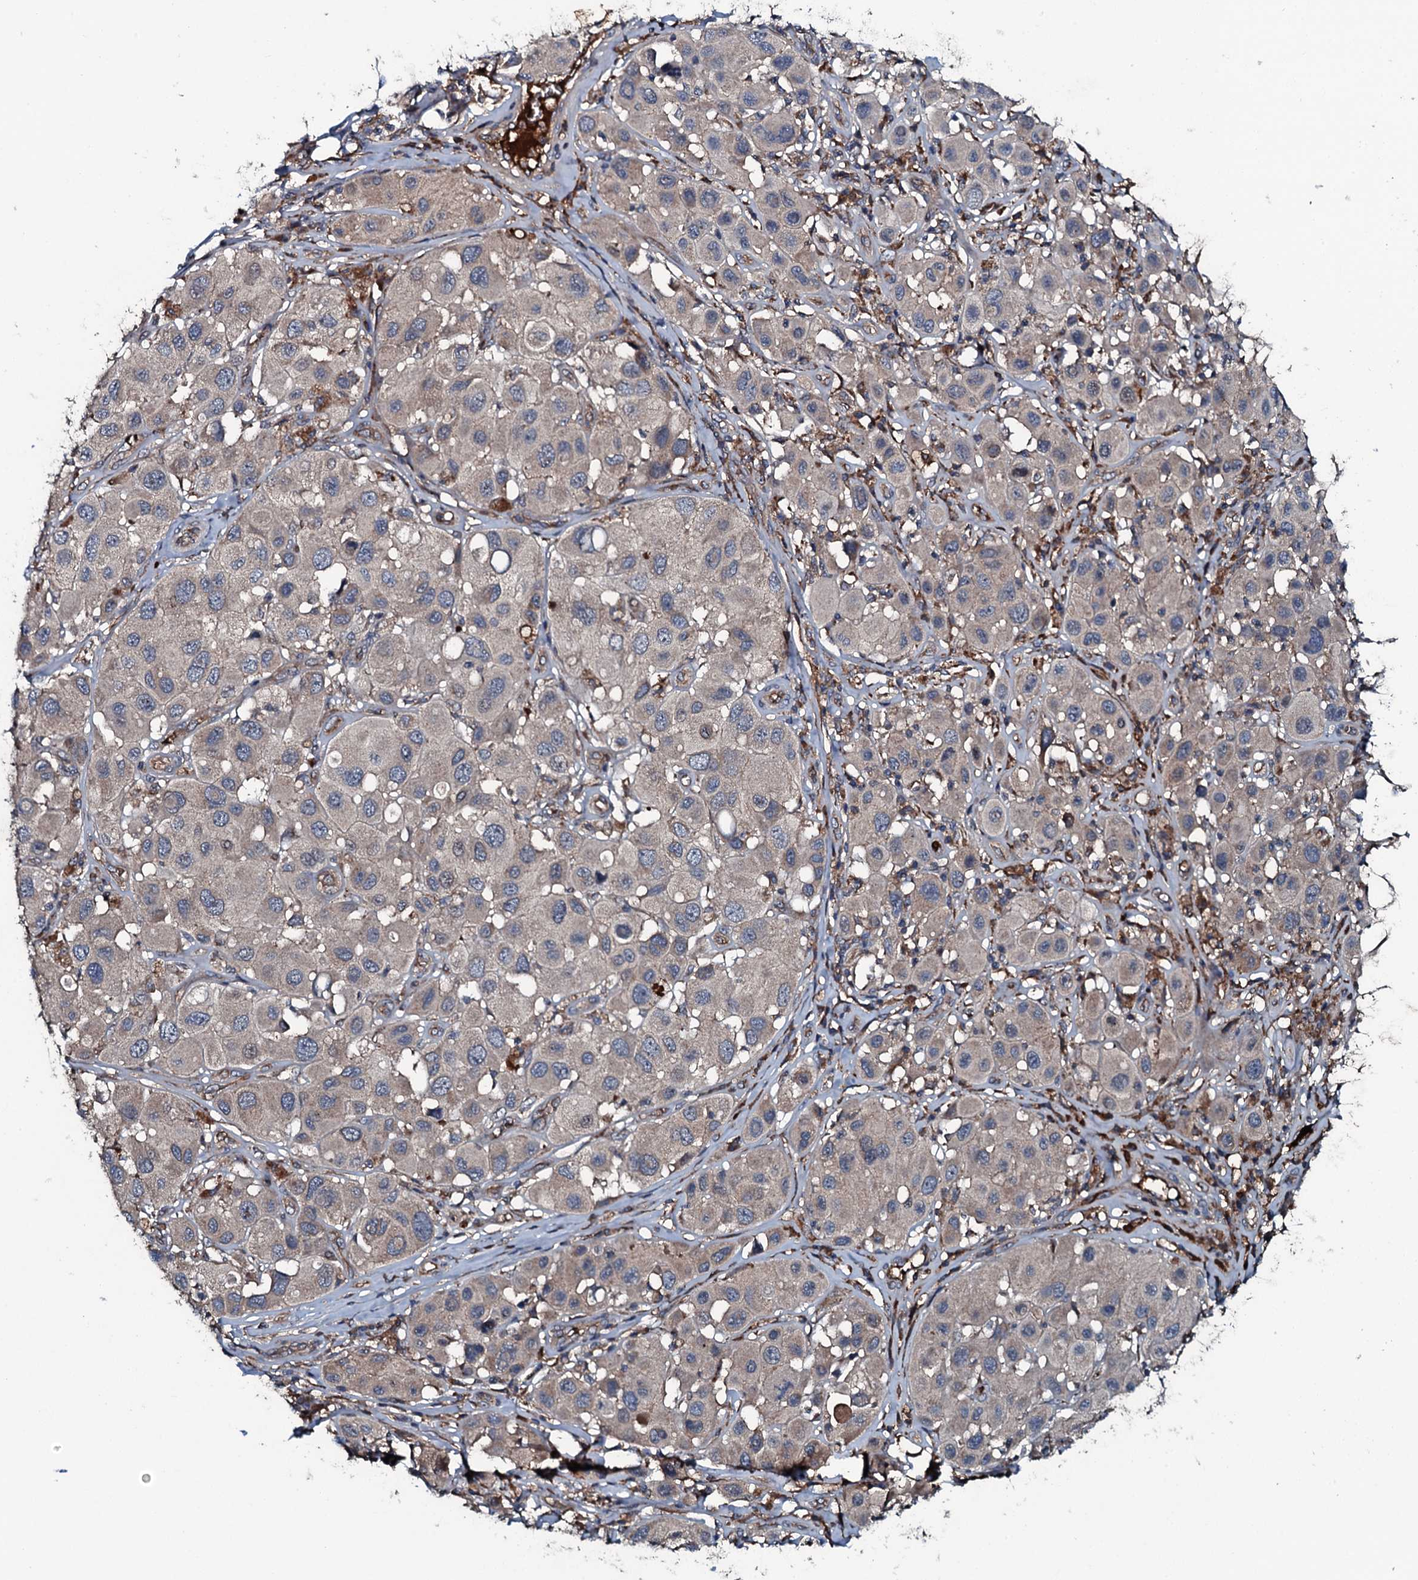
{"staining": {"intensity": "negative", "quantity": "none", "location": "none"}, "tissue": "melanoma", "cell_type": "Tumor cells", "image_type": "cancer", "snomed": [{"axis": "morphology", "description": "Malignant melanoma, Metastatic site"}, {"axis": "topography", "description": "Skin"}], "caption": "Malignant melanoma (metastatic site) stained for a protein using IHC reveals no staining tumor cells.", "gene": "TRIM7", "patient": {"sex": "male", "age": 41}}